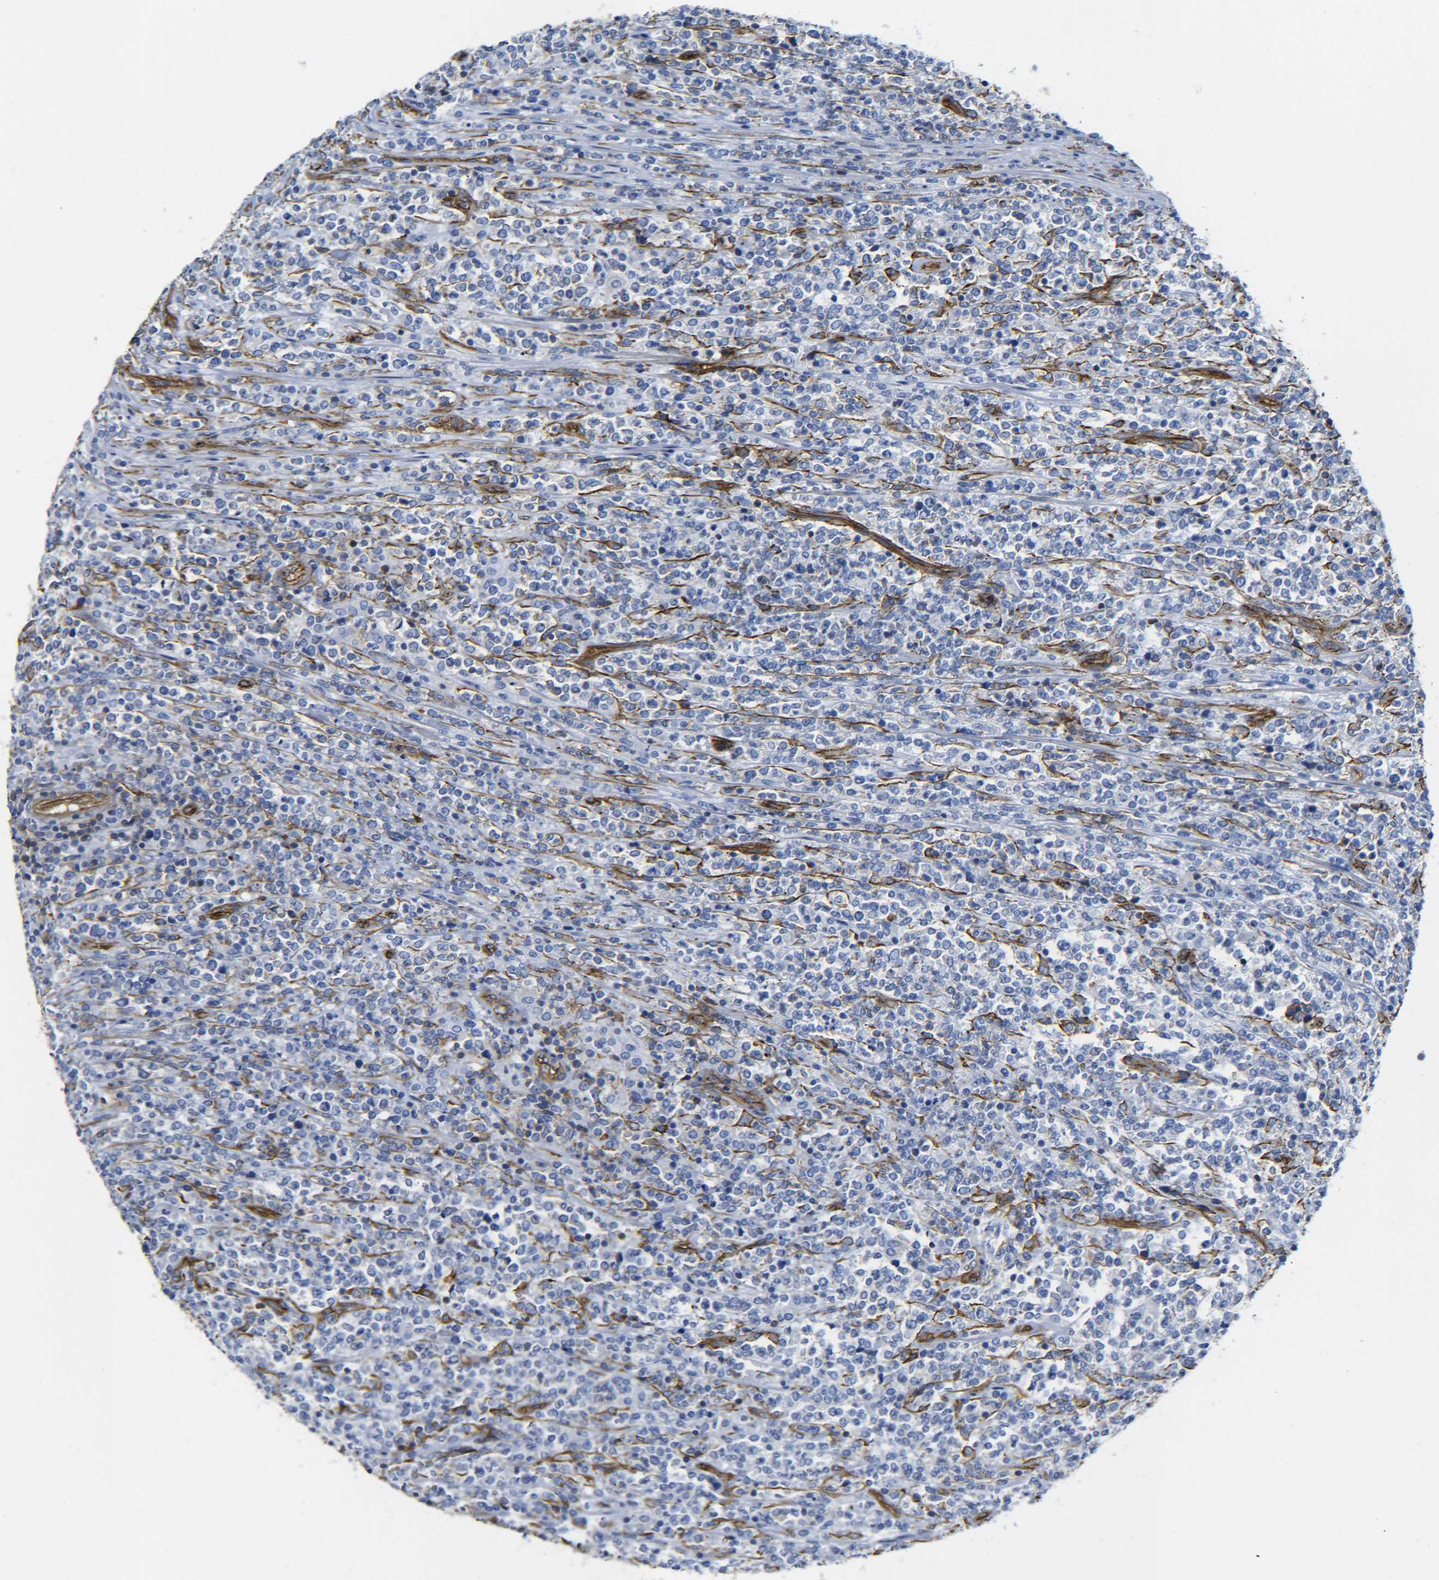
{"staining": {"intensity": "negative", "quantity": "none", "location": "none"}, "tissue": "lymphoma", "cell_type": "Tumor cells", "image_type": "cancer", "snomed": [{"axis": "morphology", "description": "Malignant lymphoma, non-Hodgkin's type, High grade"}, {"axis": "topography", "description": "Soft tissue"}], "caption": "IHC of human lymphoma displays no positivity in tumor cells. (Immunohistochemistry (ihc), brightfield microscopy, high magnification).", "gene": "SPTBN1", "patient": {"sex": "male", "age": 18}}